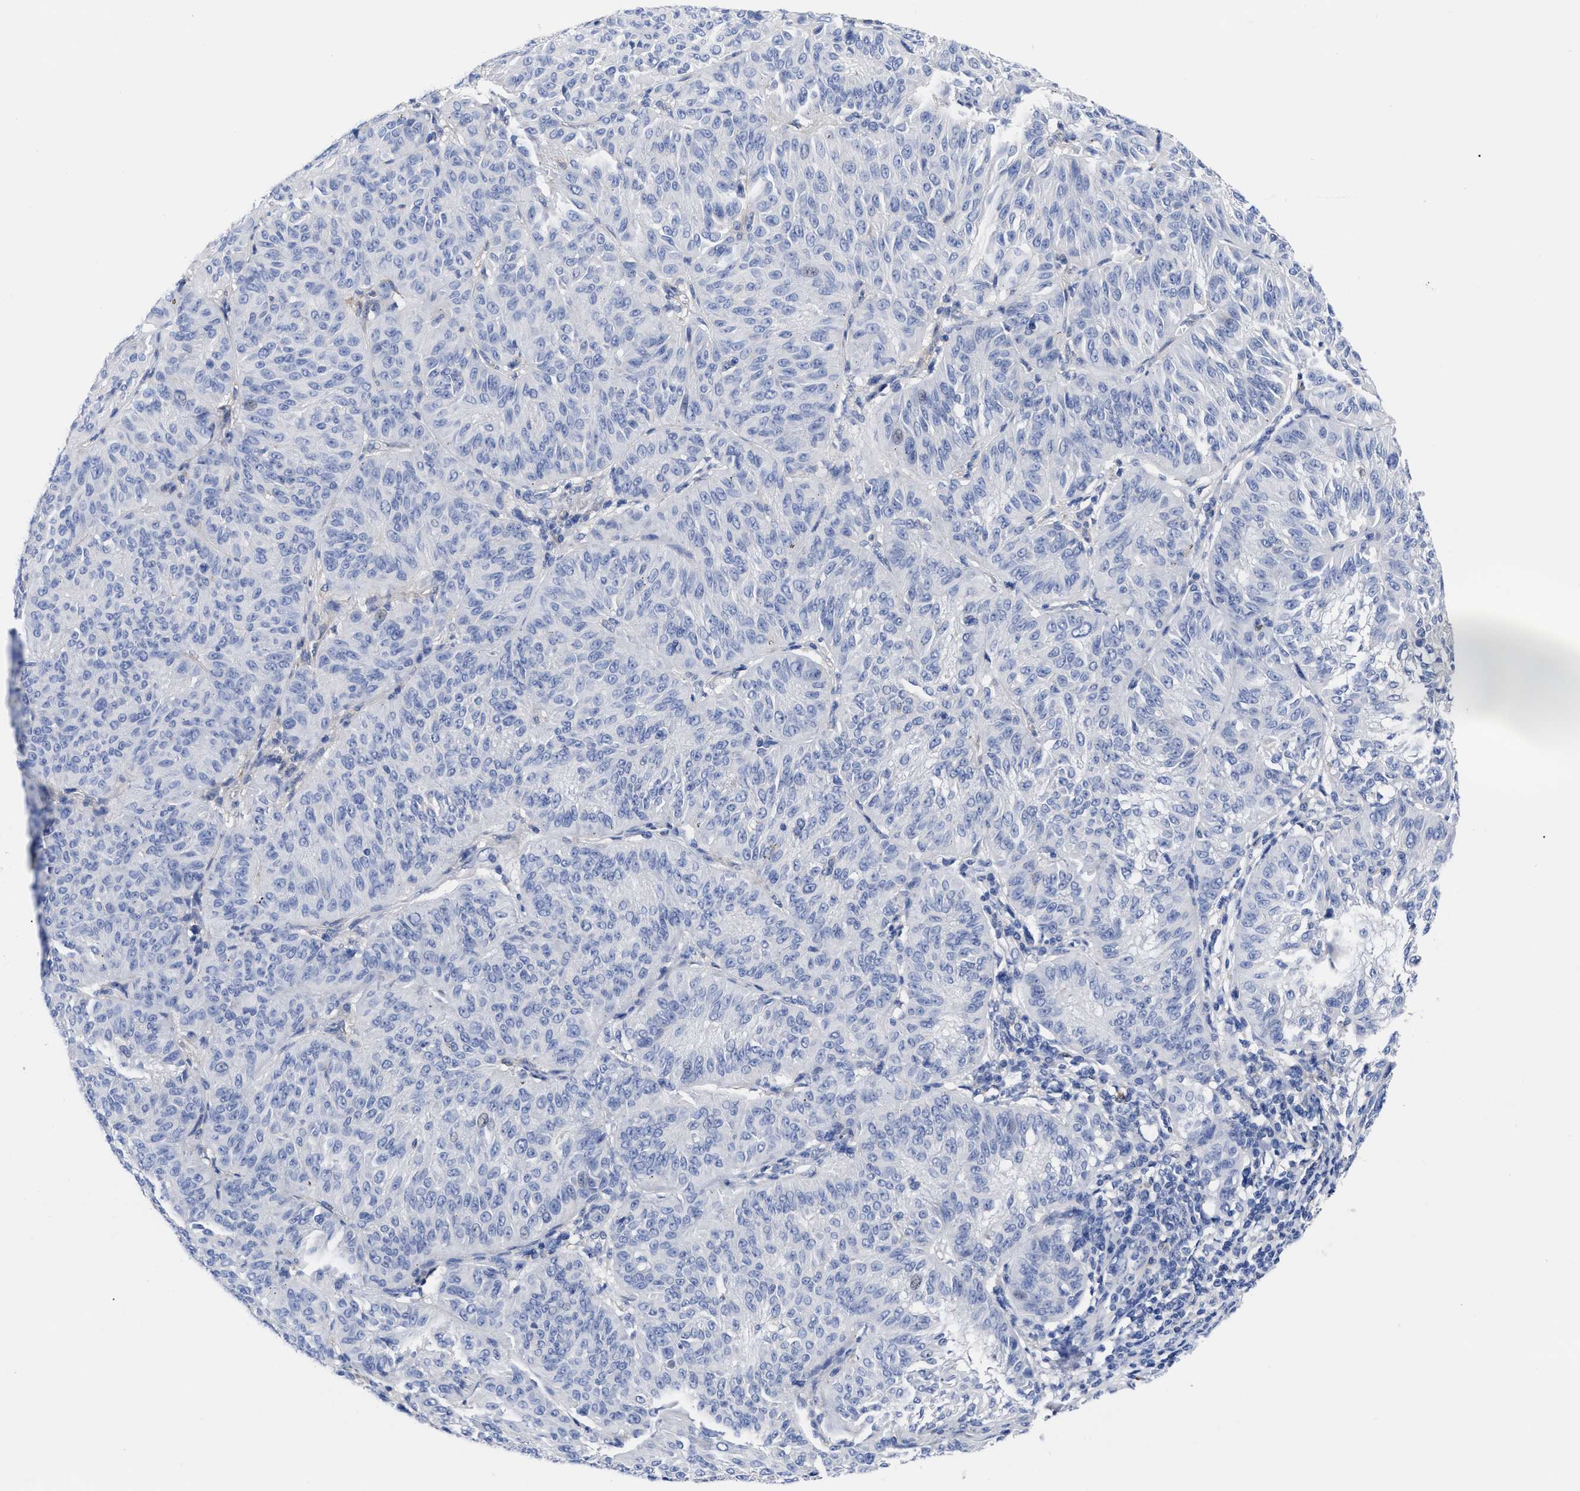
{"staining": {"intensity": "negative", "quantity": "none", "location": "none"}, "tissue": "melanoma", "cell_type": "Tumor cells", "image_type": "cancer", "snomed": [{"axis": "morphology", "description": "Malignant melanoma, NOS"}, {"axis": "topography", "description": "Skin"}], "caption": "This is a image of immunohistochemistry staining of malignant melanoma, which shows no positivity in tumor cells.", "gene": "IRAG2", "patient": {"sex": "female", "age": 72}}